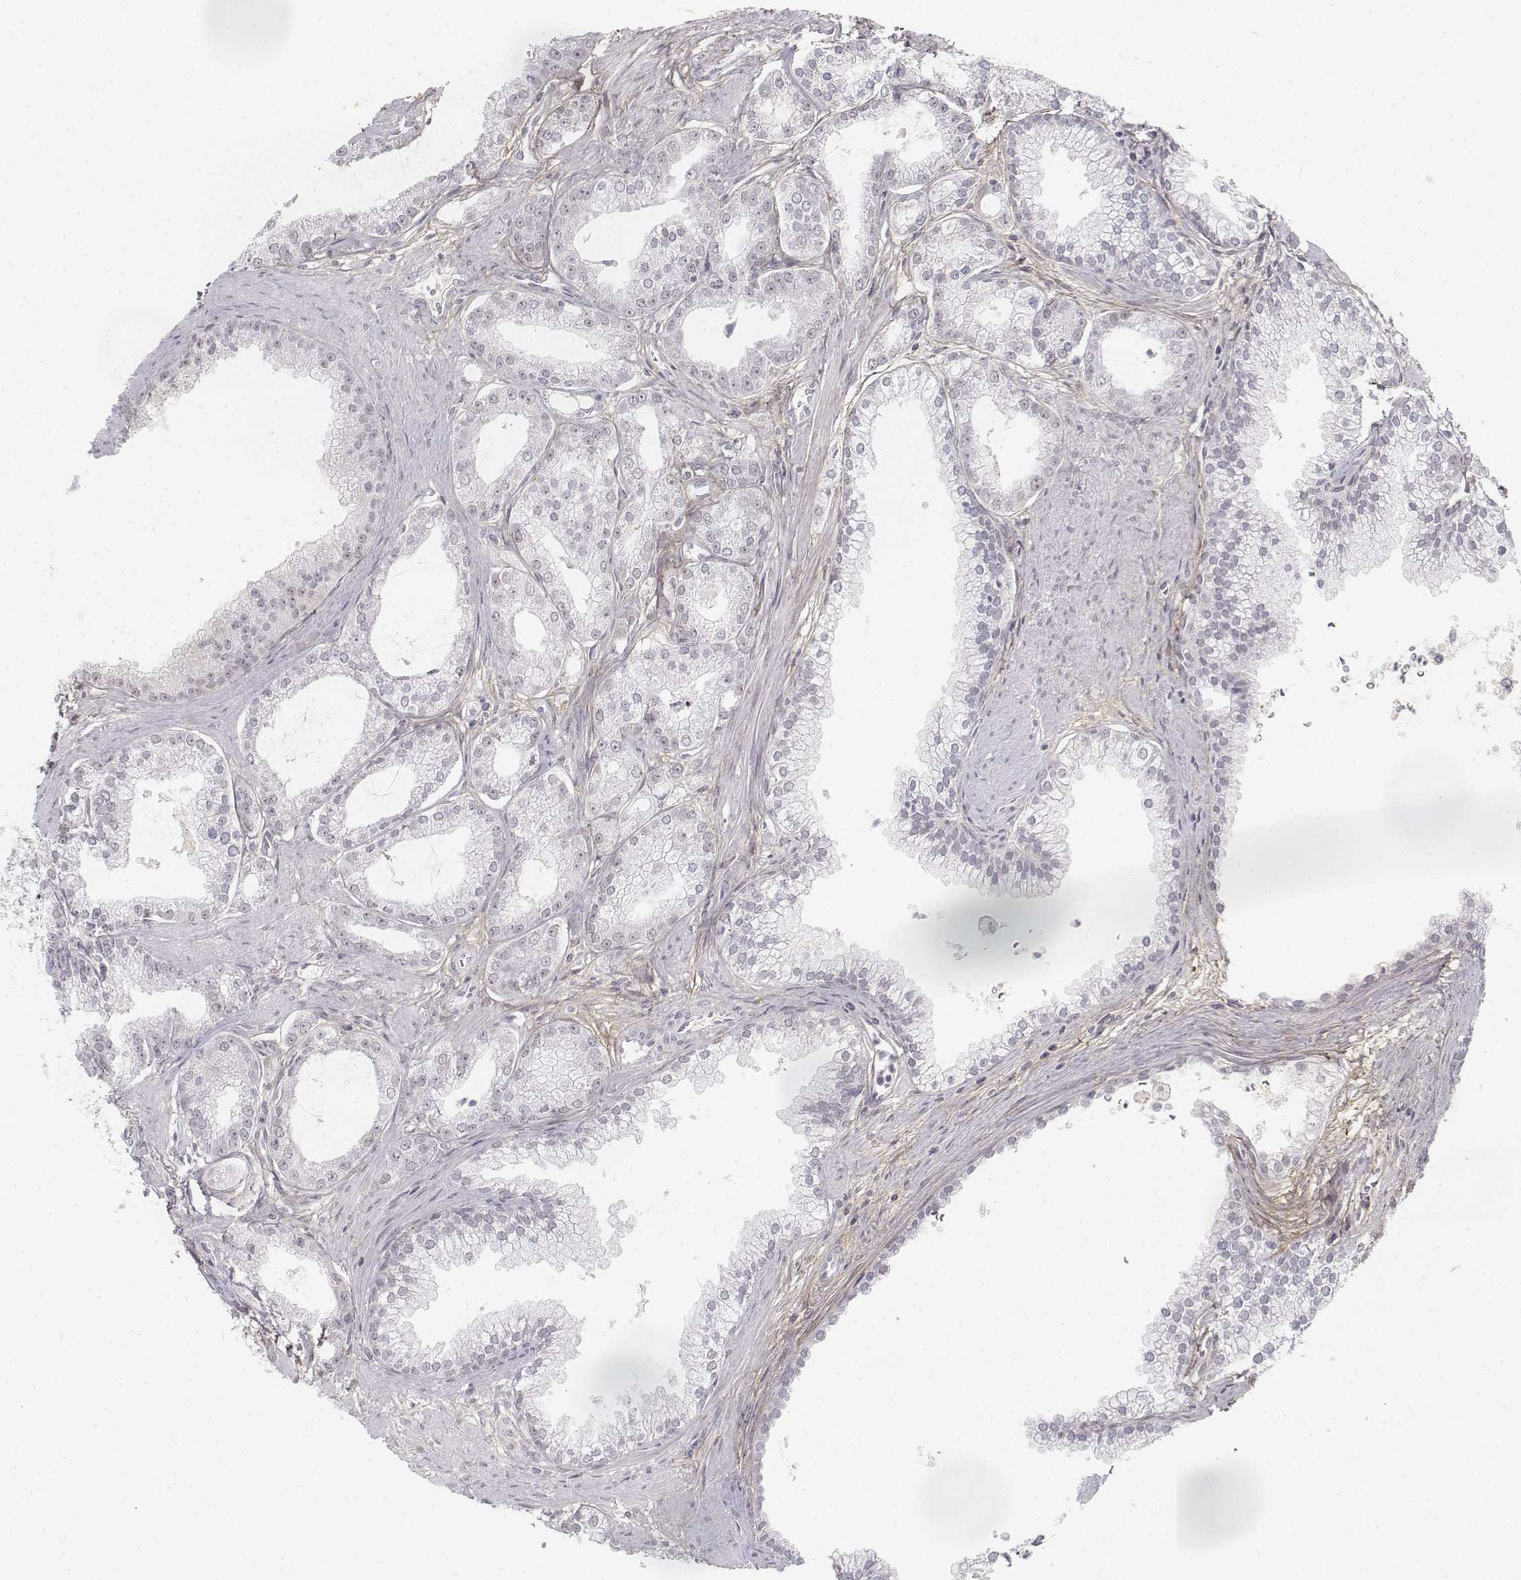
{"staining": {"intensity": "negative", "quantity": "none", "location": "none"}, "tissue": "prostate cancer", "cell_type": "Tumor cells", "image_type": "cancer", "snomed": [{"axis": "morphology", "description": "Adenocarcinoma, NOS"}, {"axis": "topography", "description": "Prostate"}], "caption": "Prostate cancer stained for a protein using immunohistochemistry demonstrates no staining tumor cells.", "gene": "KRT84", "patient": {"sex": "male", "age": 71}}